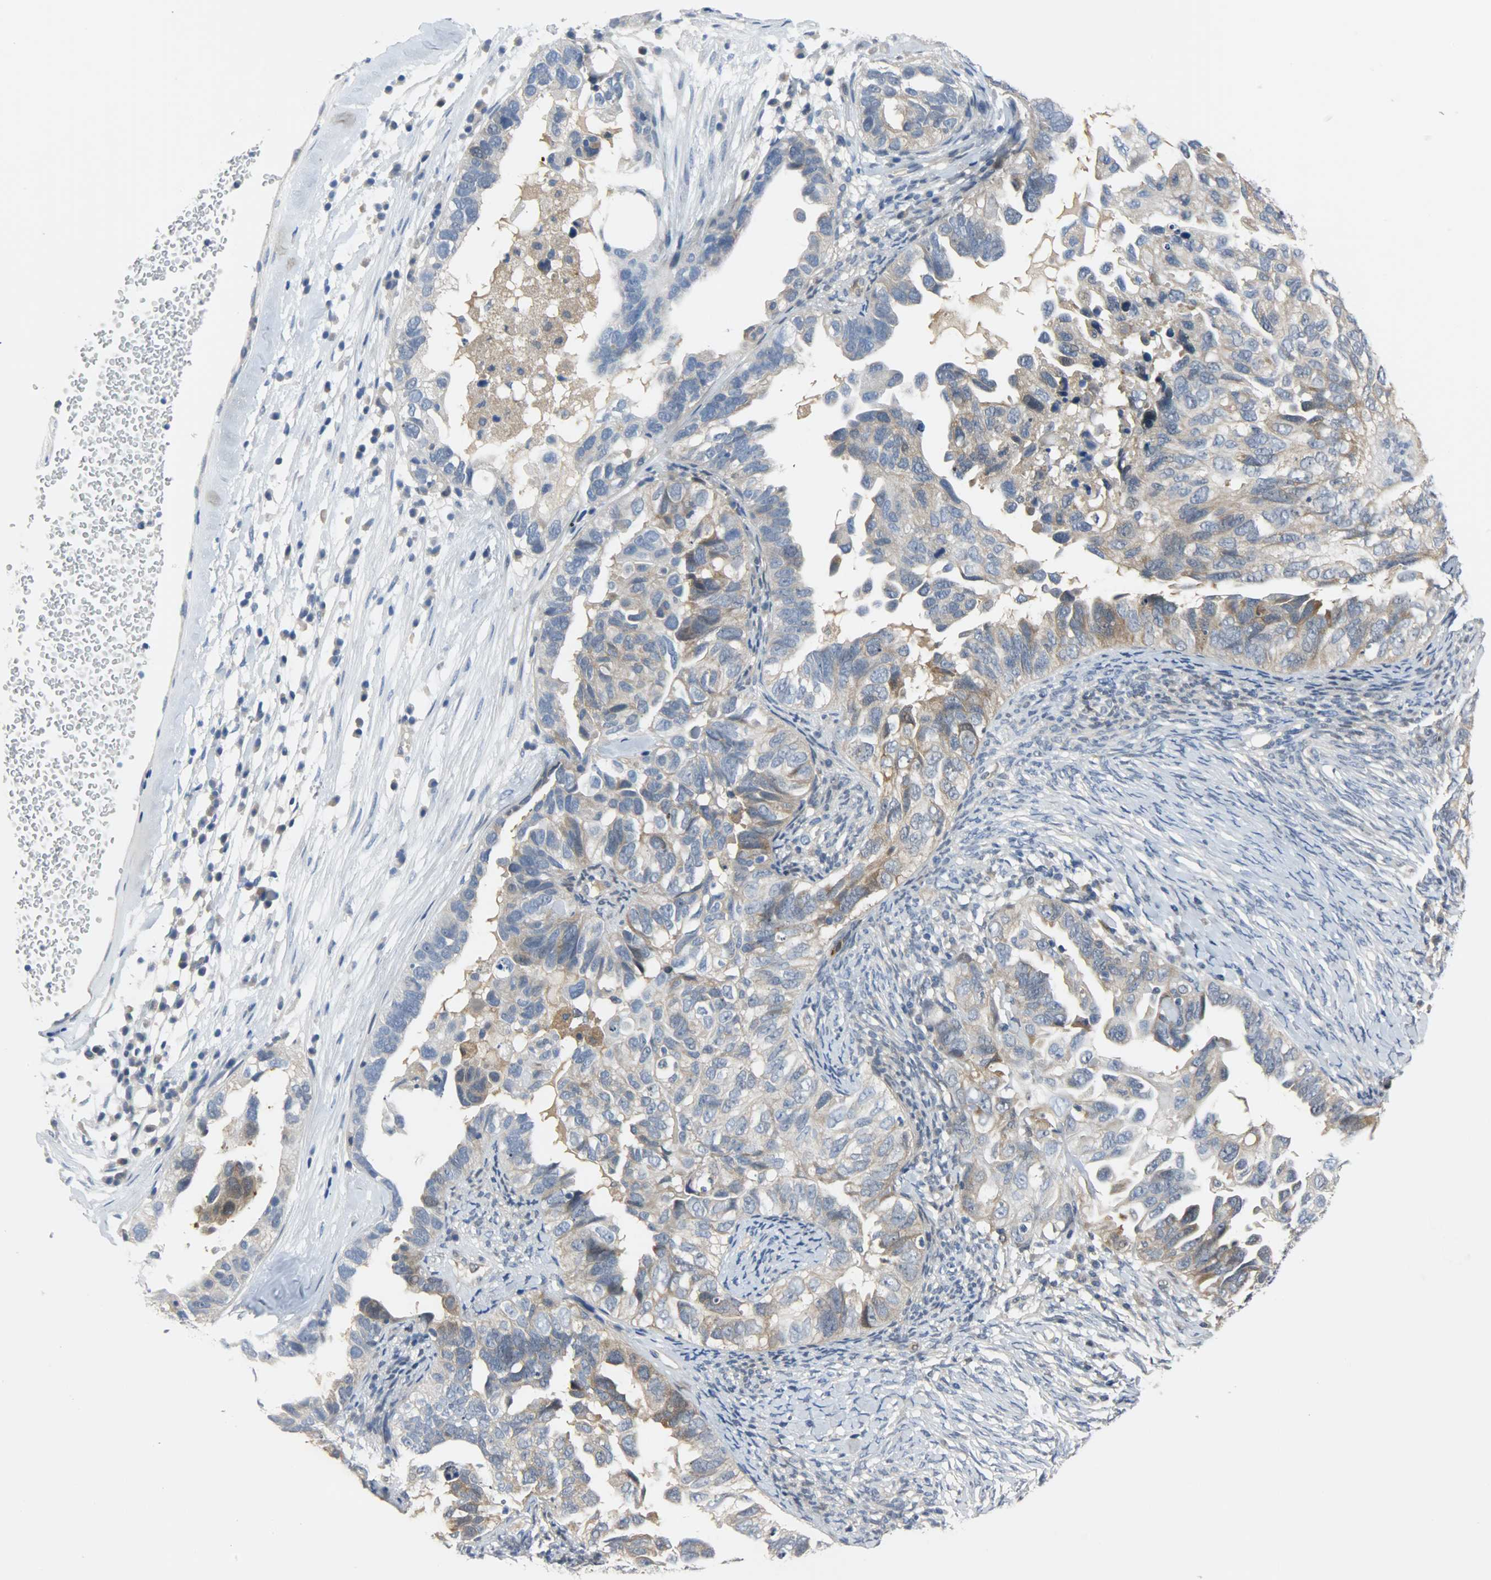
{"staining": {"intensity": "weak", "quantity": "25%-75%", "location": "cytoplasmic/membranous"}, "tissue": "ovarian cancer", "cell_type": "Tumor cells", "image_type": "cancer", "snomed": [{"axis": "morphology", "description": "Cystadenocarcinoma, serous, NOS"}, {"axis": "topography", "description": "Ovary"}], "caption": "Protein analysis of ovarian cancer tissue reveals weak cytoplasmic/membranous expression in approximately 25%-75% of tumor cells. The staining was performed using DAB (3,3'-diaminobenzidine), with brown indicating positive protein expression. Nuclei are stained blue with hematoxylin.", "gene": "EIF4EBP1", "patient": {"sex": "female", "age": 82}}